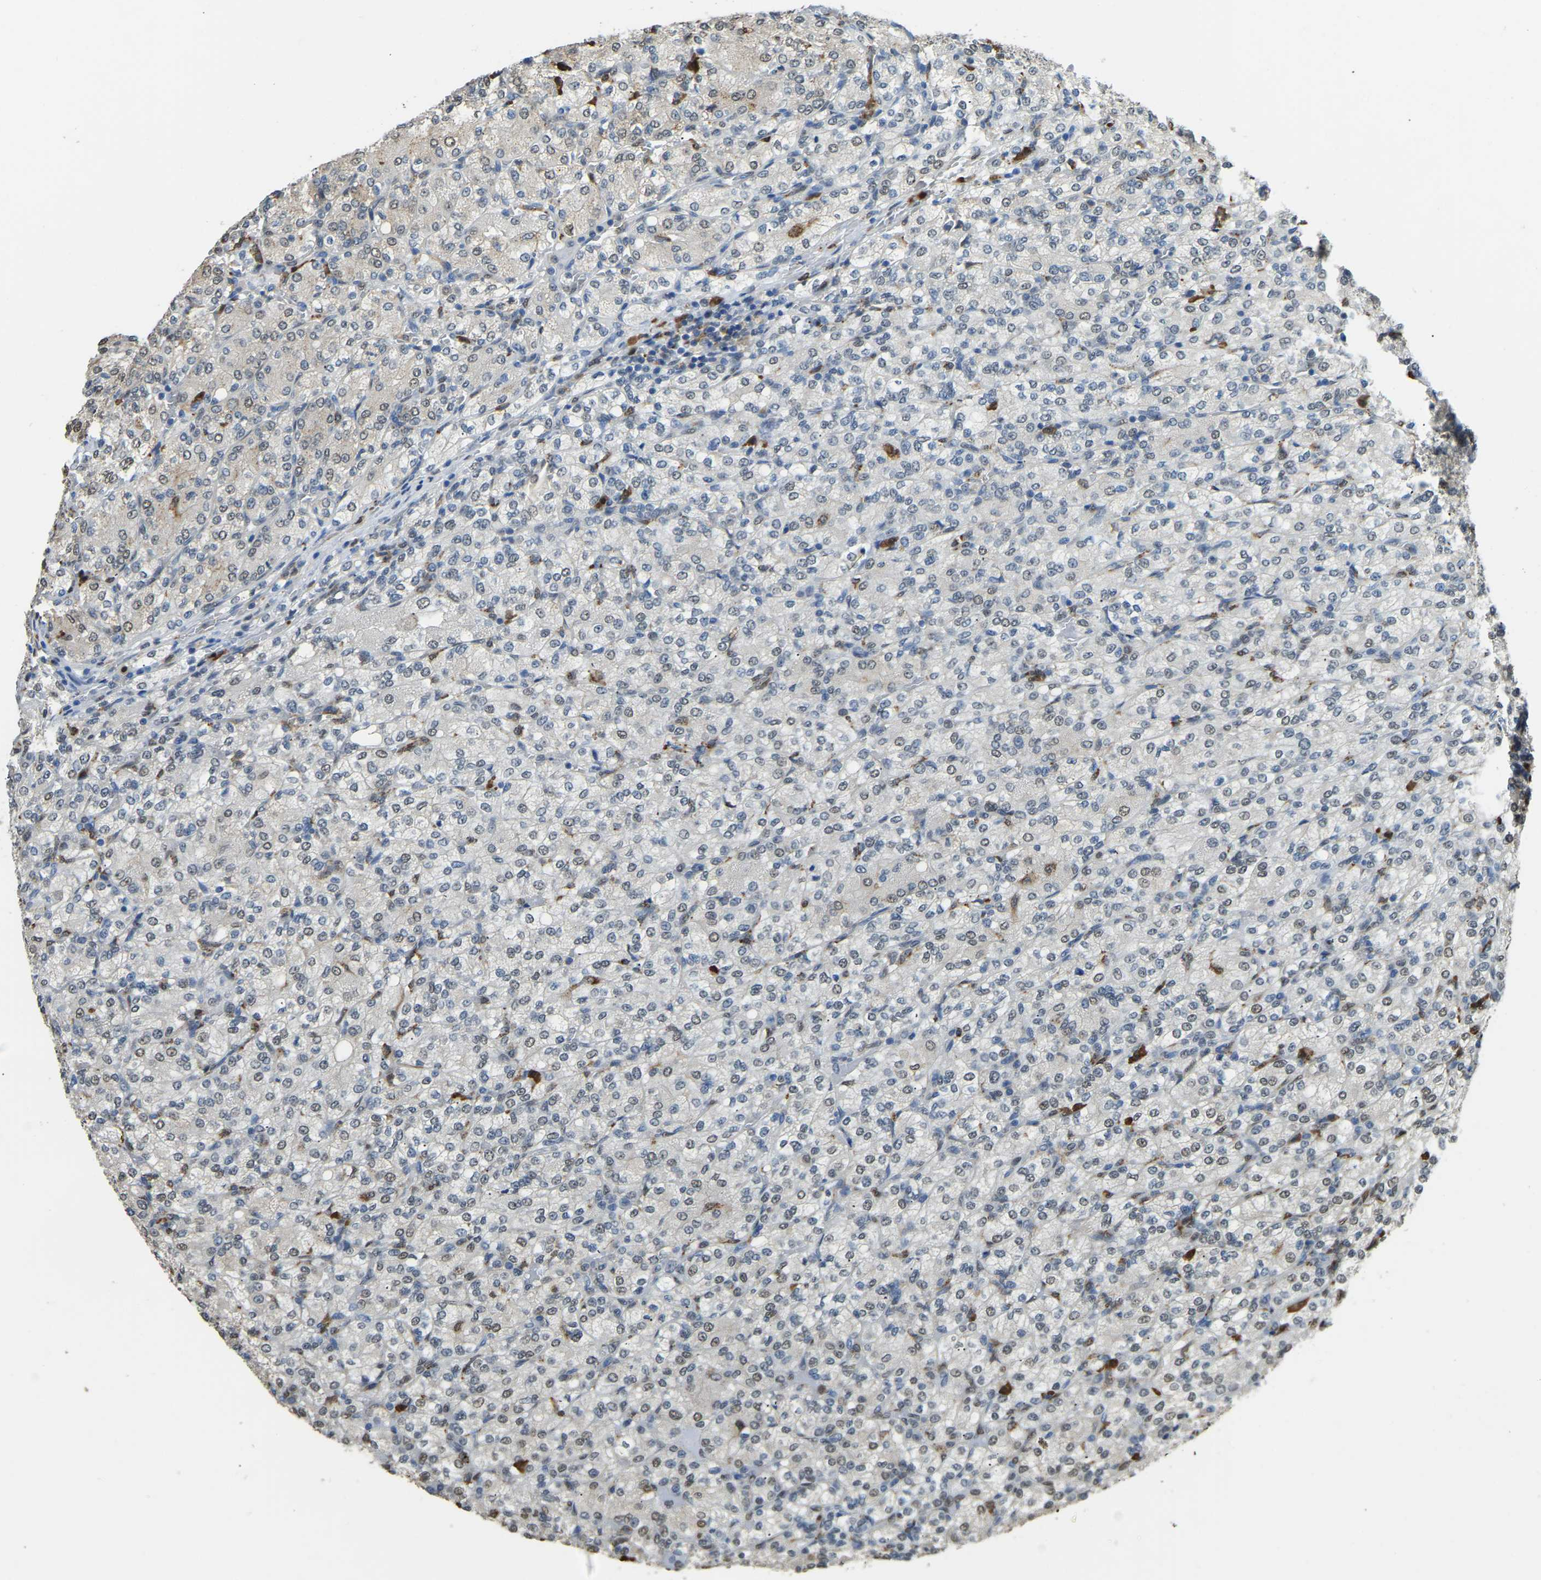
{"staining": {"intensity": "moderate", "quantity": ">75%", "location": "nuclear"}, "tissue": "renal cancer", "cell_type": "Tumor cells", "image_type": "cancer", "snomed": [{"axis": "morphology", "description": "Adenocarcinoma, NOS"}, {"axis": "topography", "description": "Kidney"}], "caption": "The micrograph shows immunohistochemical staining of renal adenocarcinoma. There is moderate nuclear staining is seen in about >75% of tumor cells.", "gene": "NANS", "patient": {"sex": "male", "age": 77}}